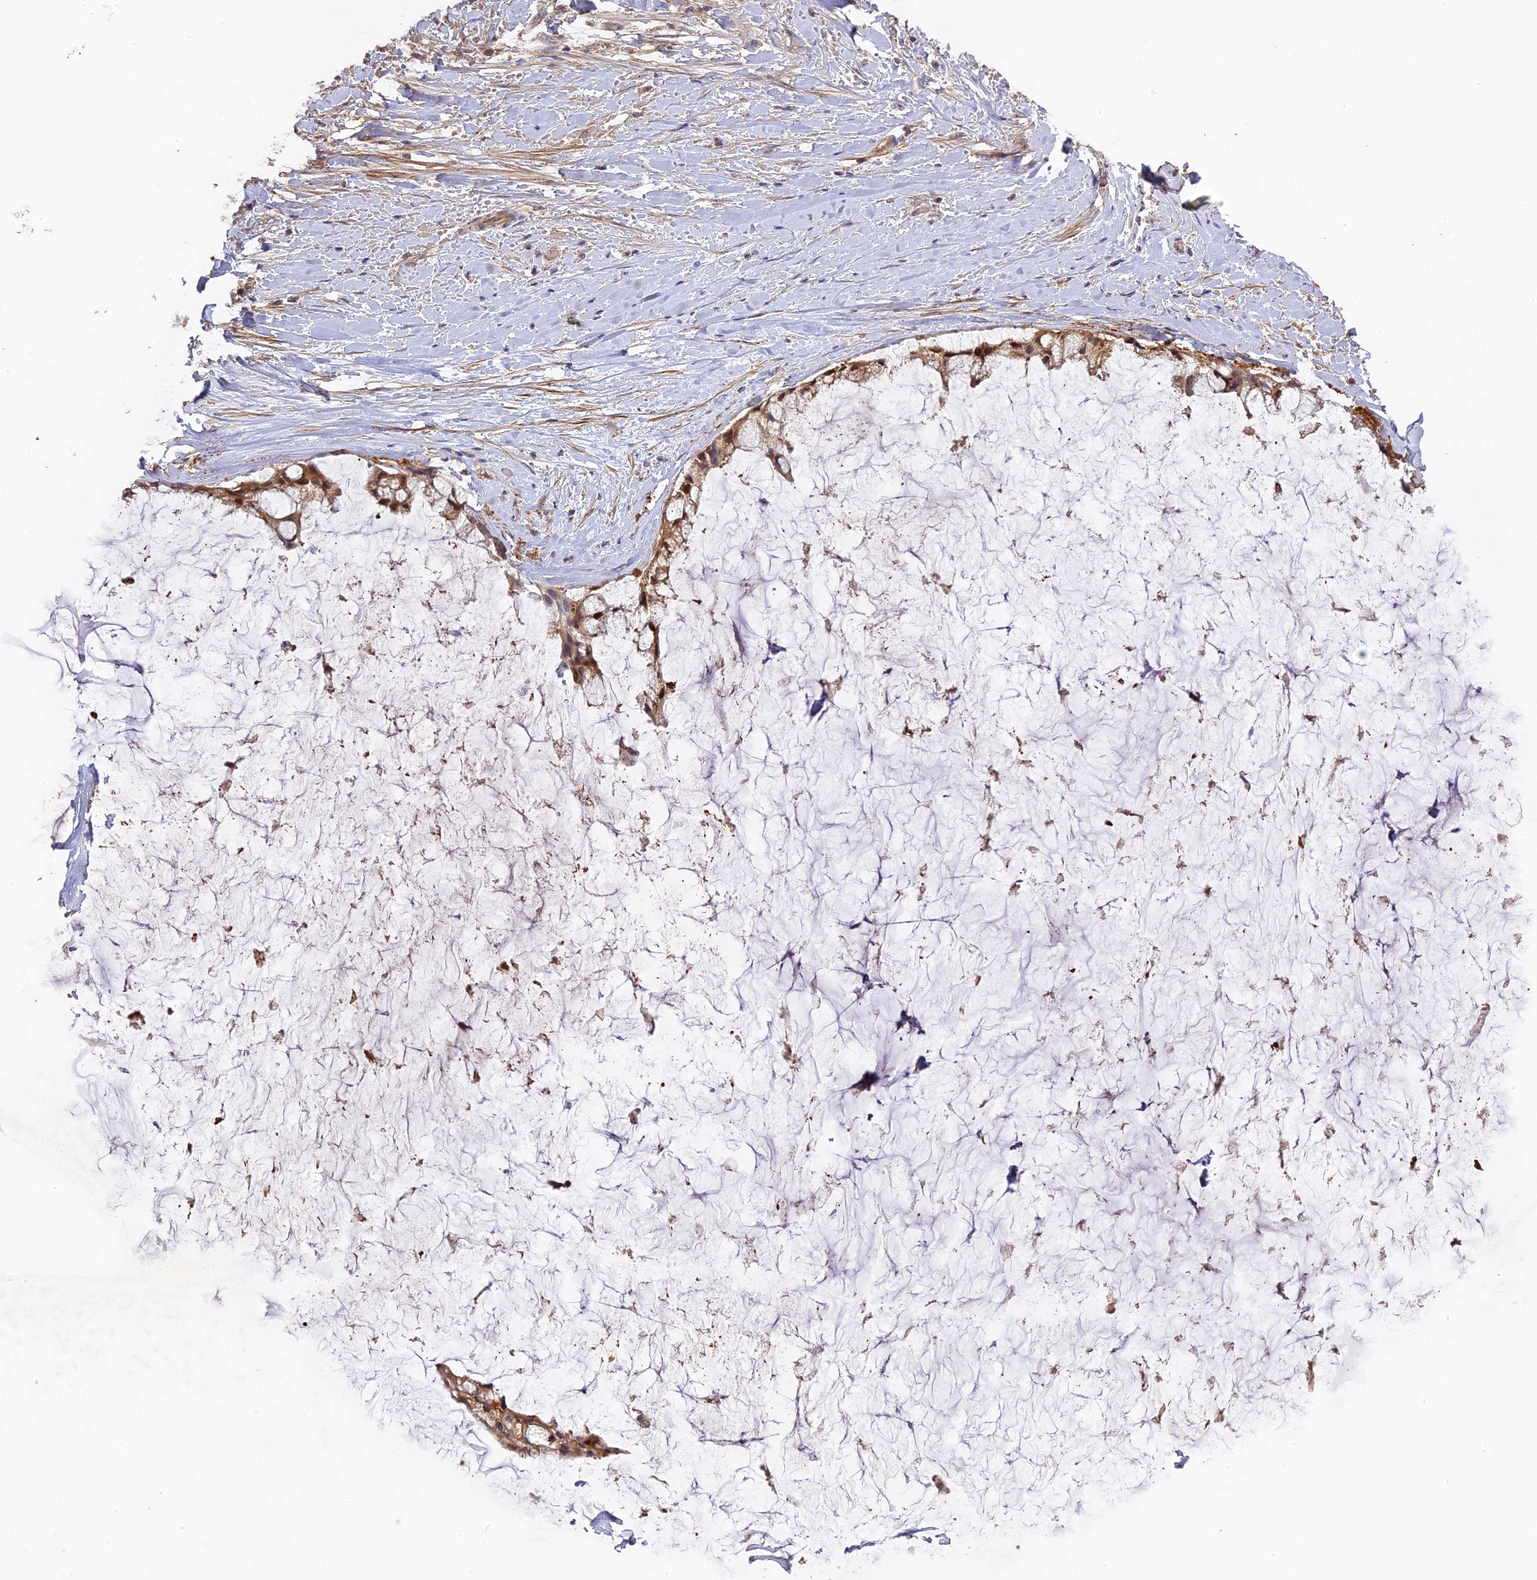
{"staining": {"intensity": "moderate", "quantity": ">75%", "location": "cytoplasmic/membranous,nuclear"}, "tissue": "ovarian cancer", "cell_type": "Tumor cells", "image_type": "cancer", "snomed": [{"axis": "morphology", "description": "Cystadenocarcinoma, mucinous, NOS"}, {"axis": "topography", "description": "Ovary"}], "caption": "An immunohistochemistry (IHC) photomicrograph of tumor tissue is shown. Protein staining in brown highlights moderate cytoplasmic/membranous and nuclear positivity in ovarian mucinous cystadenocarcinoma within tumor cells.", "gene": "RPIA", "patient": {"sex": "female", "age": 39}}